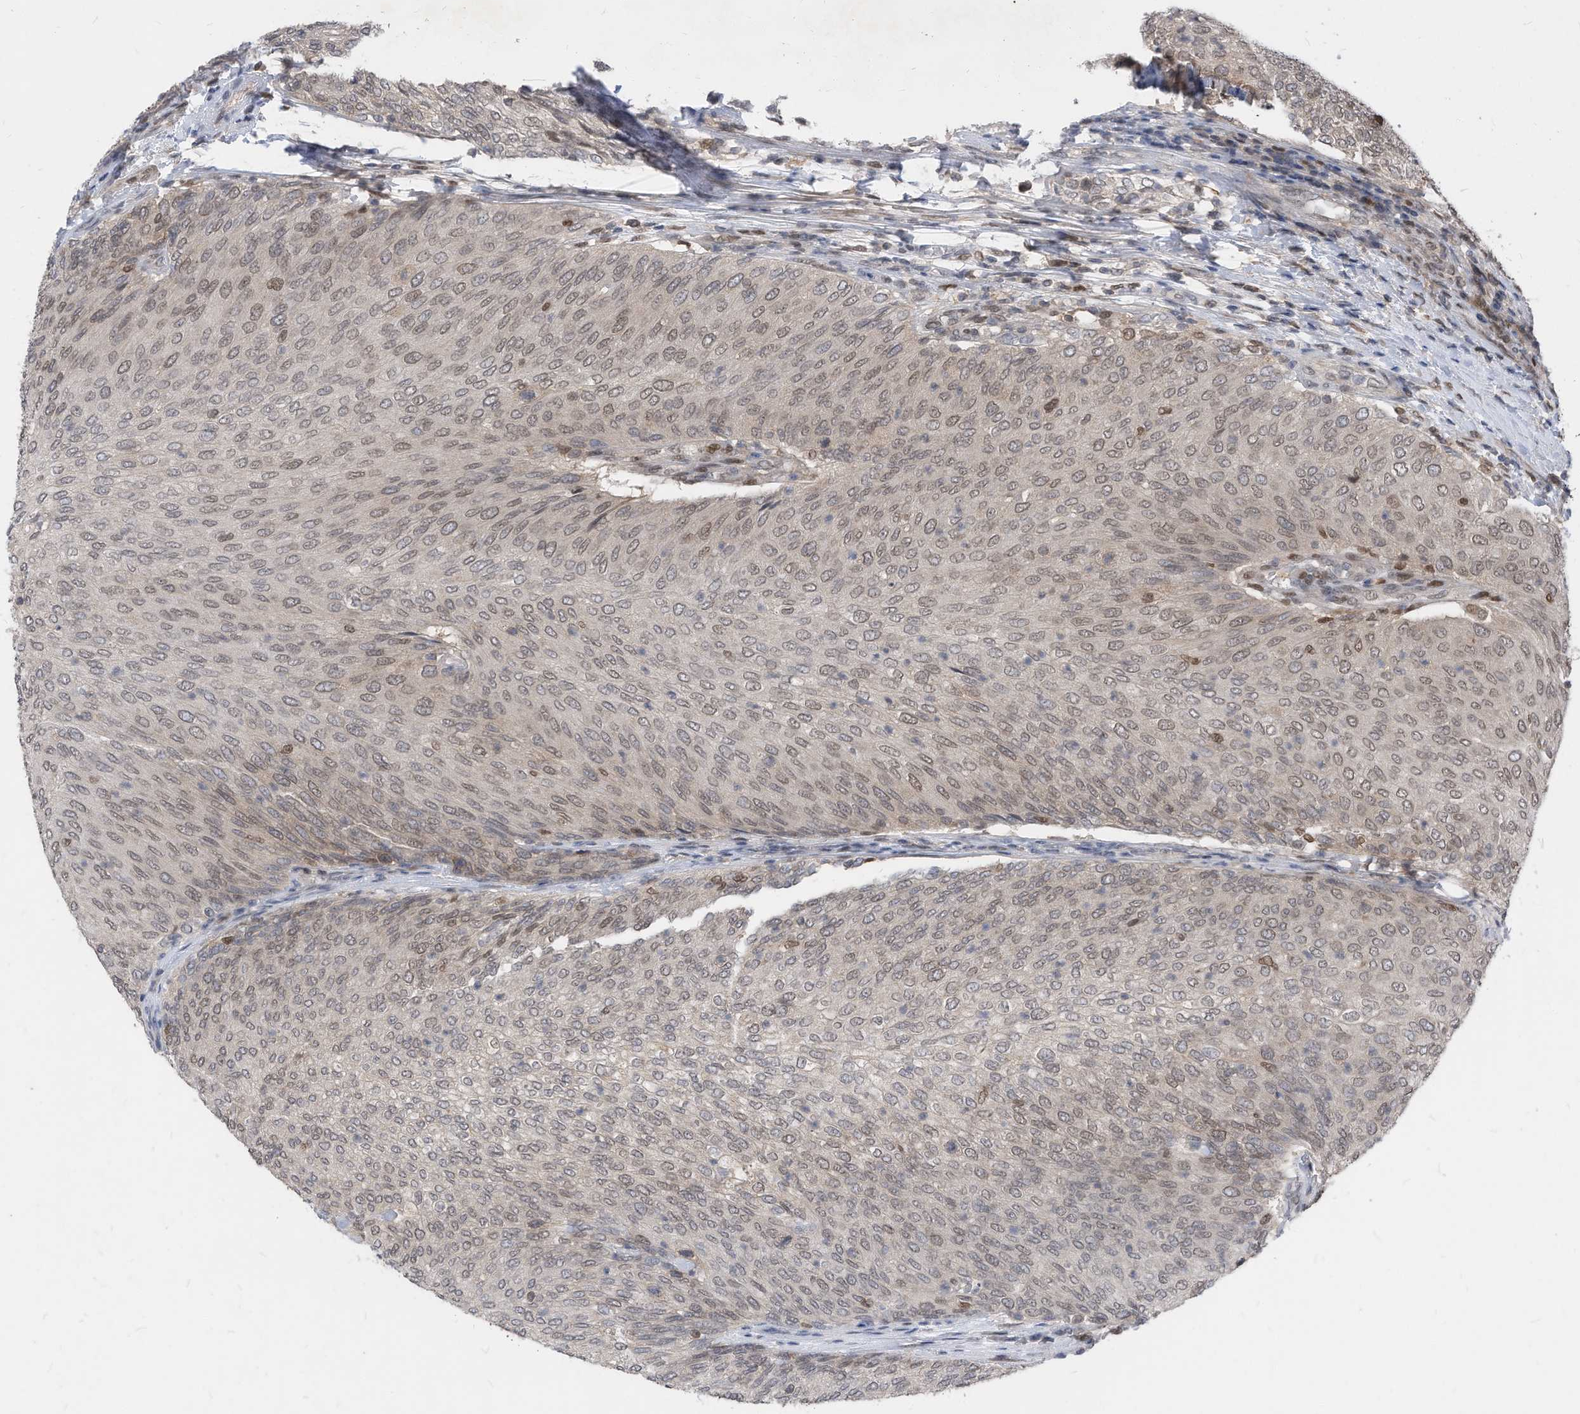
{"staining": {"intensity": "moderate", "quantity": "<25%", "location": "nuclear"}, "tissue": "urothelial cancer", "cell_type": "Tumor cells", "image_type": "cancer", "snomed": [{"axis": "morphology", "description": "Urothelial carcinoma, Low grade"}, {"axis": "topography", "description": "Urinary bladder"}], "caption": "Immunohistochemical staining of urothelial cancer reveals moderate nuclear protein expression in approximately <25% of tumor cells.", "gene": "KPNB1", "patient": {"sex": "female", "age": 79}}